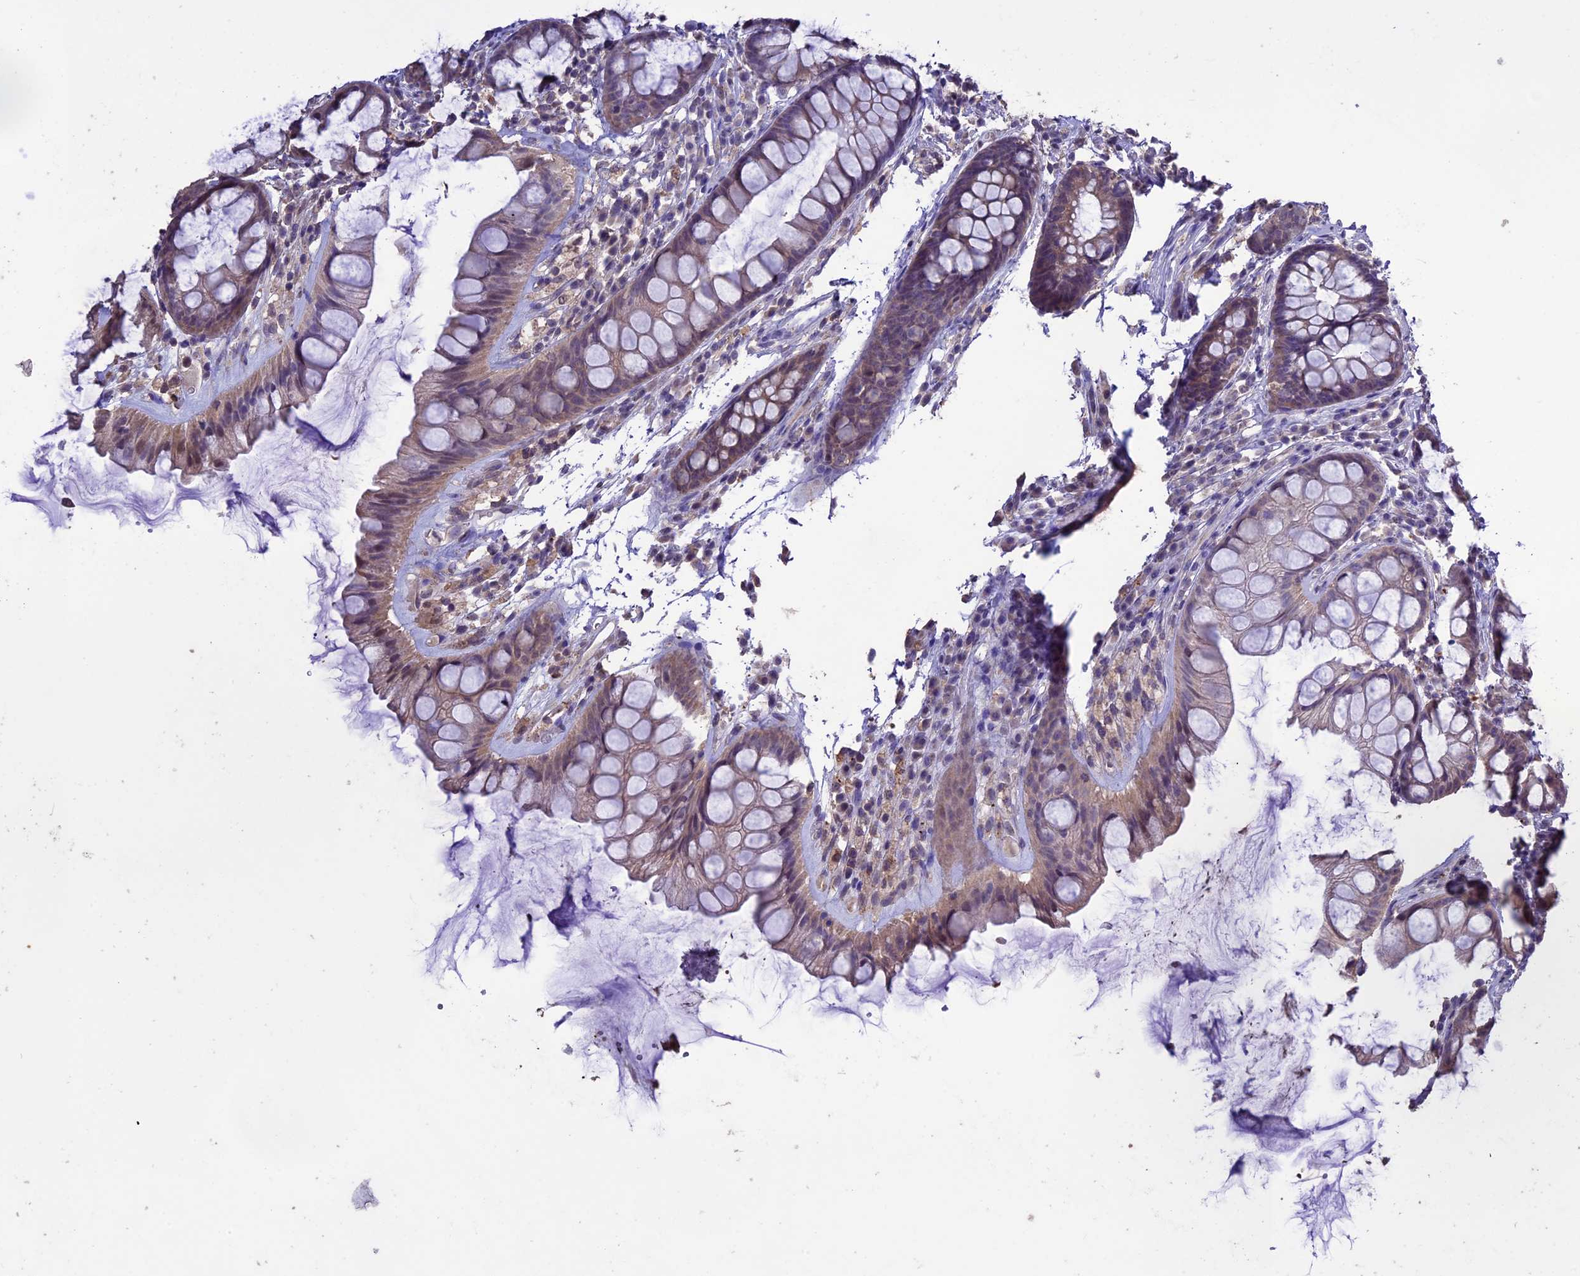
{"staining": {"intensity": "weak", "quantity": "25%-75%", "location": "cytoplasmic/membranous"}, "tissue": "rectum", "cell_type": "Glandular cells", "image_type": "normal", "snomed": [{"axis": "morphology", "description": "Normal tissue, NOS"}, {"axis": "topography", "description": "Rectum"}], "caption": "Immunohistochemical staining of unremarkable human rectum displays low levels of weak cytoplasmic/membranous staining in approximately 25%-75% of glandular cells. Ihc stains the protein of interest in brown and the nuclei are stained blue.", "gene": "DIS3L", "patient": {"sex": "male", "age": 74}}